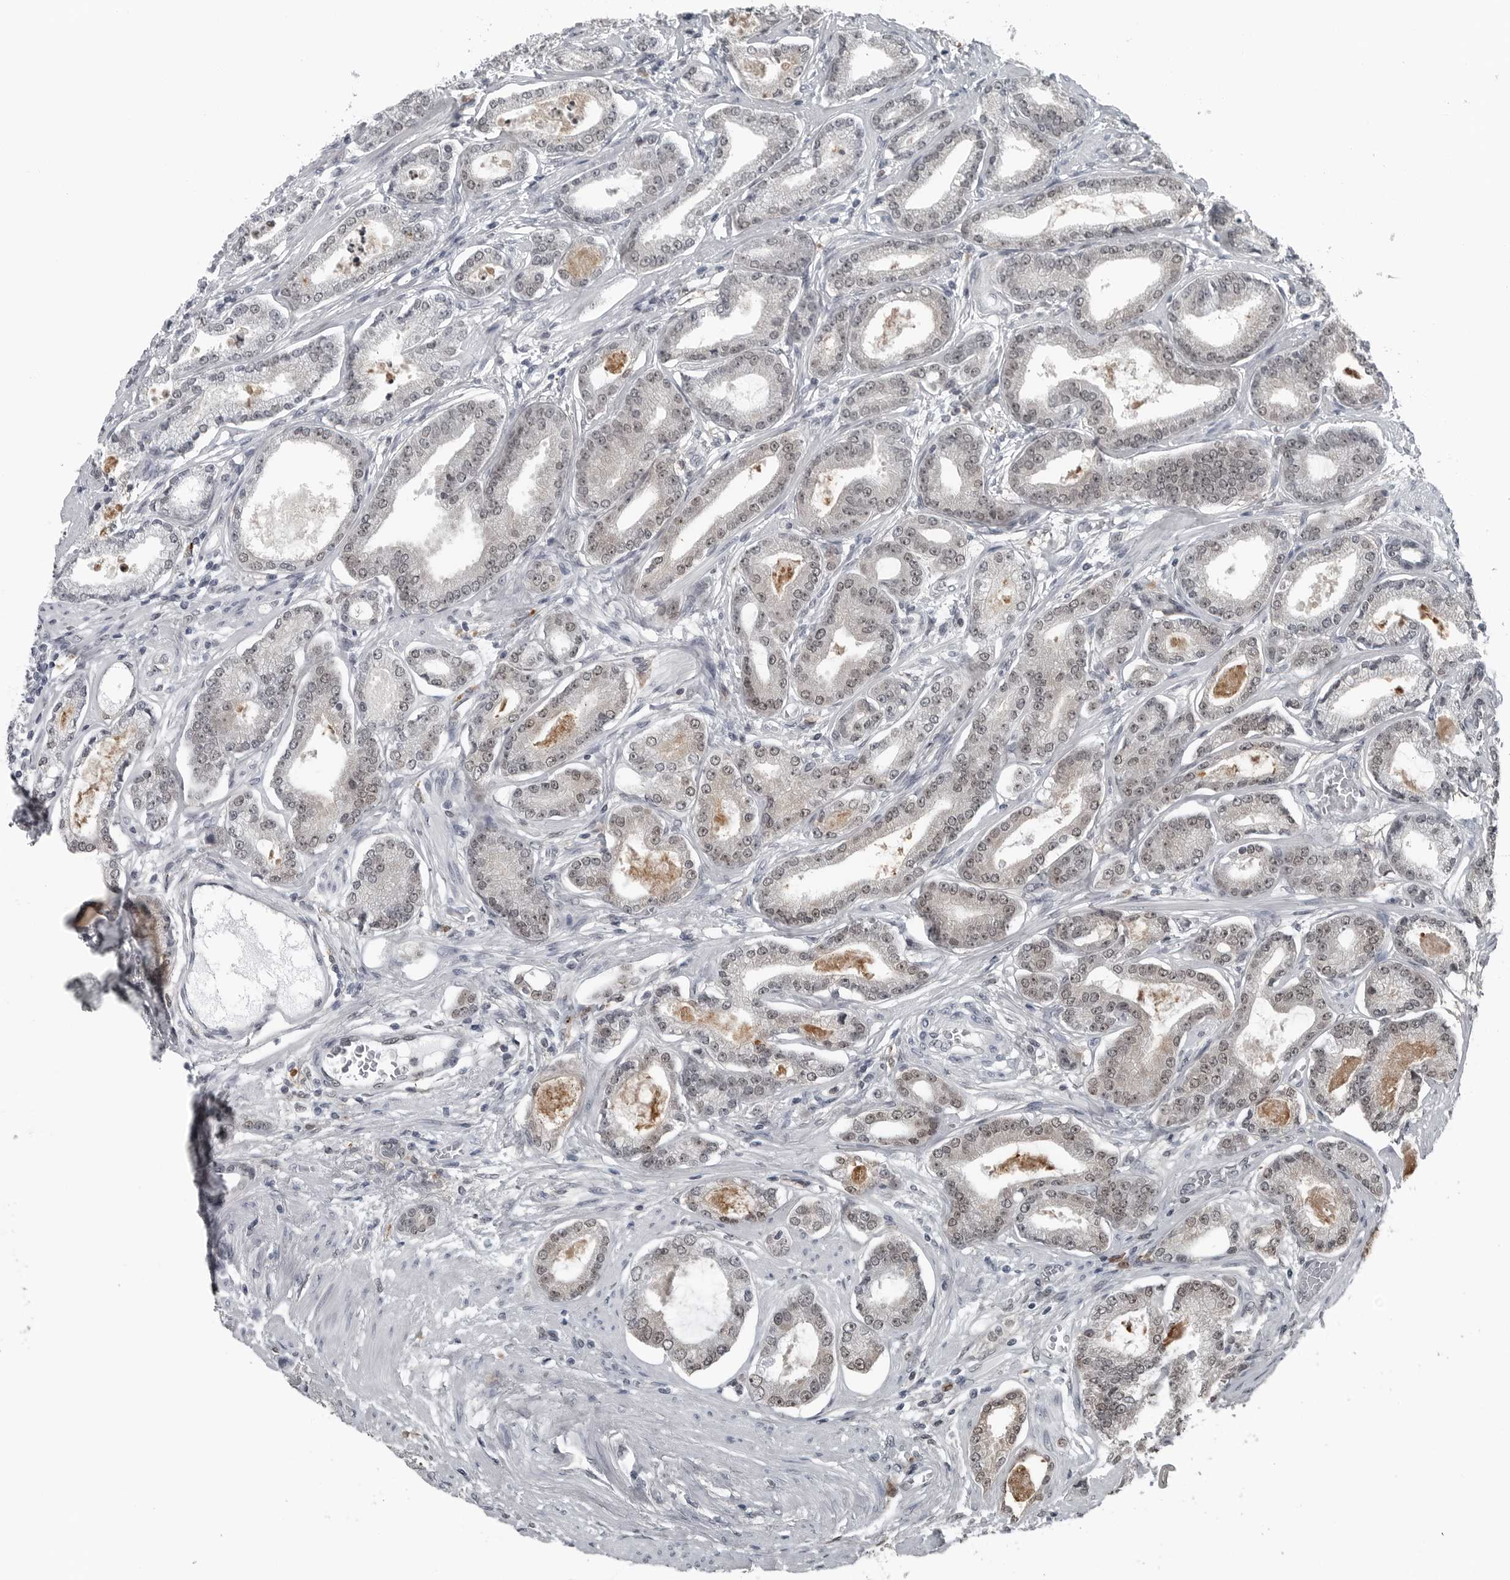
{"staining": {"intensity": "weak", "quantity": ">75%", "location": "nuclear"}, "tissue": "prostate cancer", "cell_type": "Tumor cells", "image_type": "cancer", "snomed": [{"axis": "morphology", "description": "Adenocarcinoma, Low grade"}, {"axis": "topography", "description": "Prostate"}], "caption": "Low-grade adenocarcinoma (prostate) stained for a protein displays weak nuclear positivity in tumor cells.", "gene": "AKR1A1", "patient": {"sex": "male", "age": 60}}